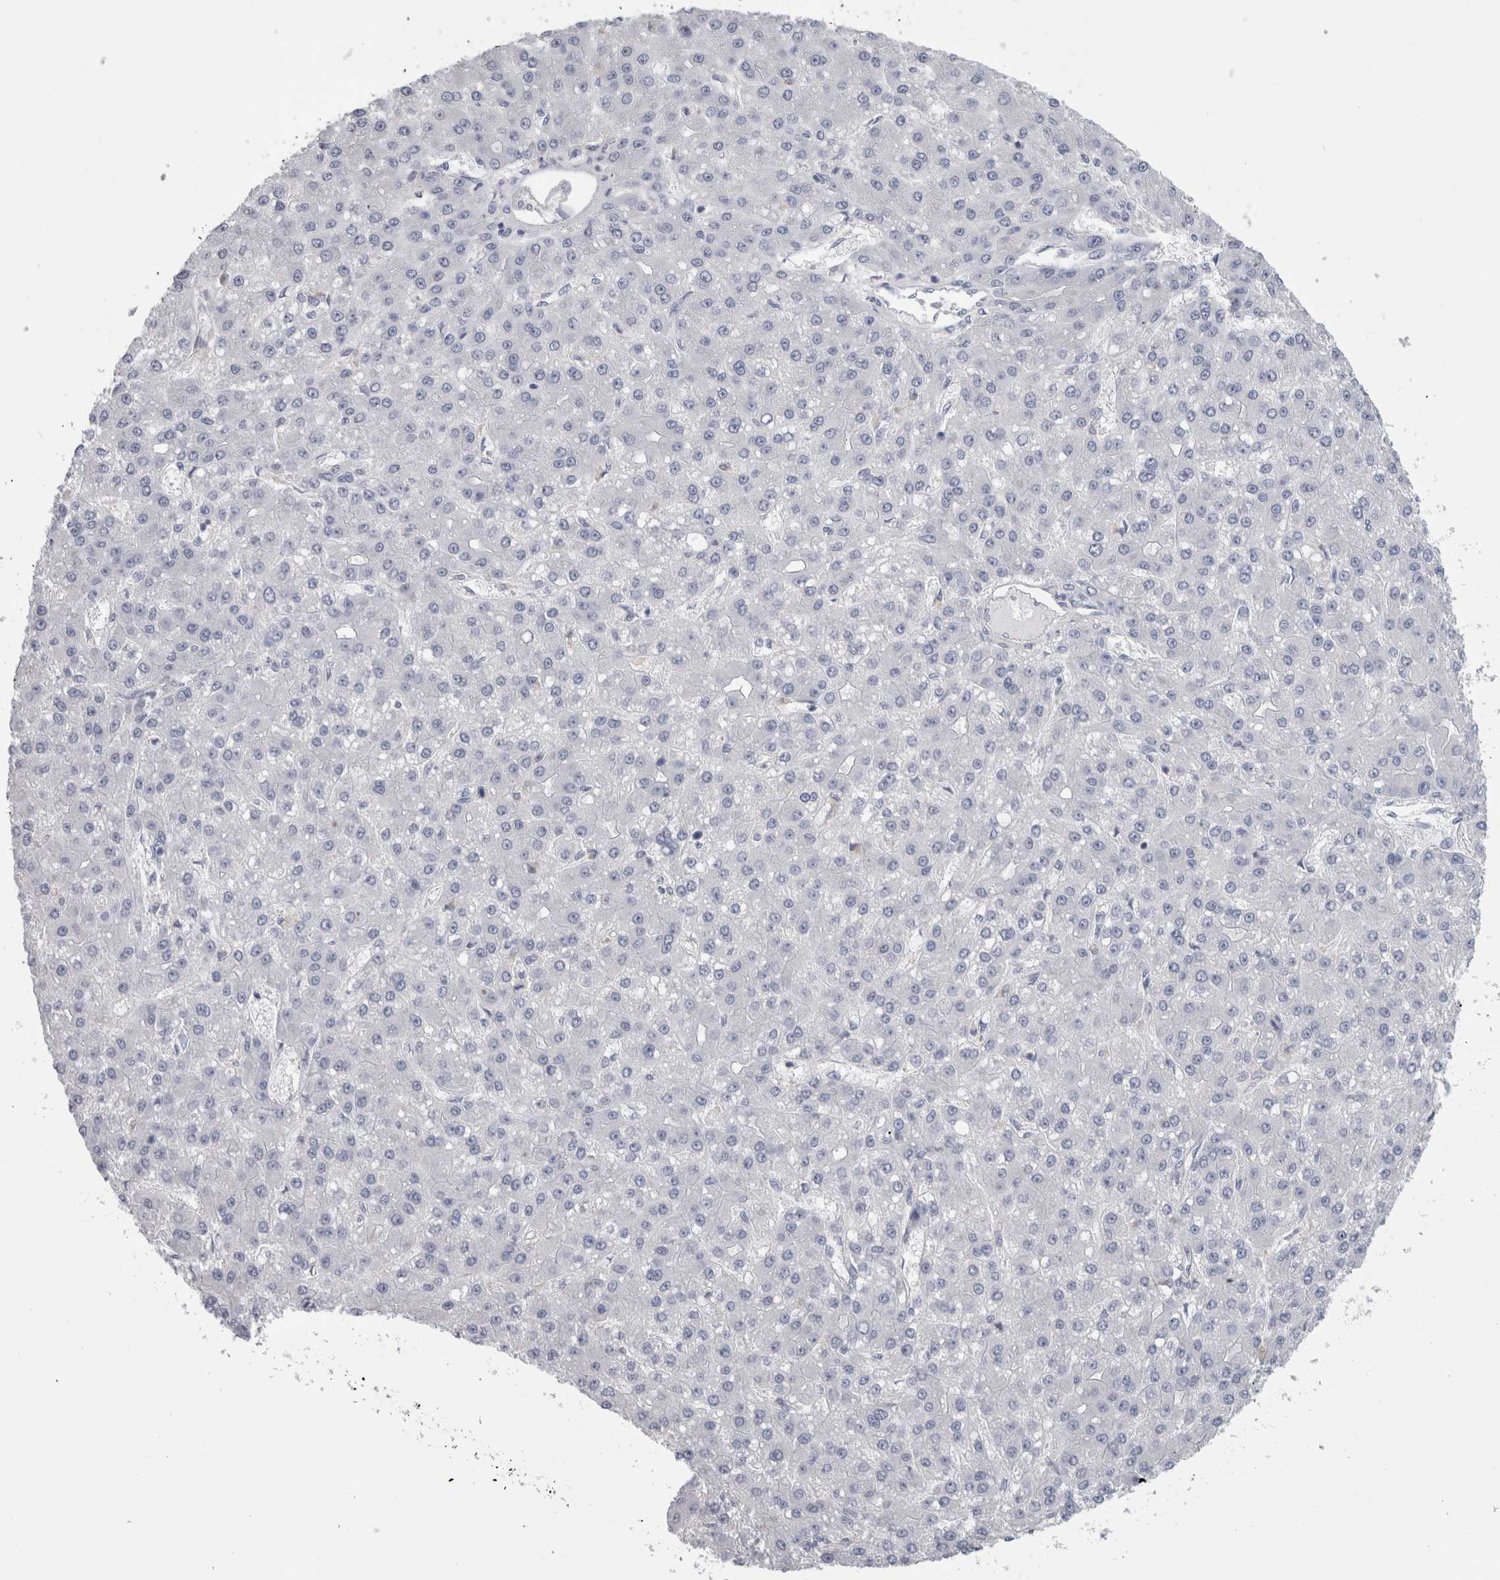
{"staining": {"intensity": "negative", "quantity": "none", "location": "none"}, "tissue": "liver cancer", "cell_type": "Tumor cells", "image_type": "cancer", "snomed": [{"axis": "morphology", "description": "Carcinoma, Hepatocellular, NOS"}, {"axis": "topography", "description": "Liver"}], "caption": "Immunohistochemistry histopathology image of neoplastic tissue: hepatocellular carcinoma (liver) stained with DAB shows no significant protein staining in tumor cells. The staining is performed using DAB brown chromogen with nuclei counter-stained in using hematoxylin.", "gene": "SCRN1", "patient": {"sex": "male", "age": 67}}